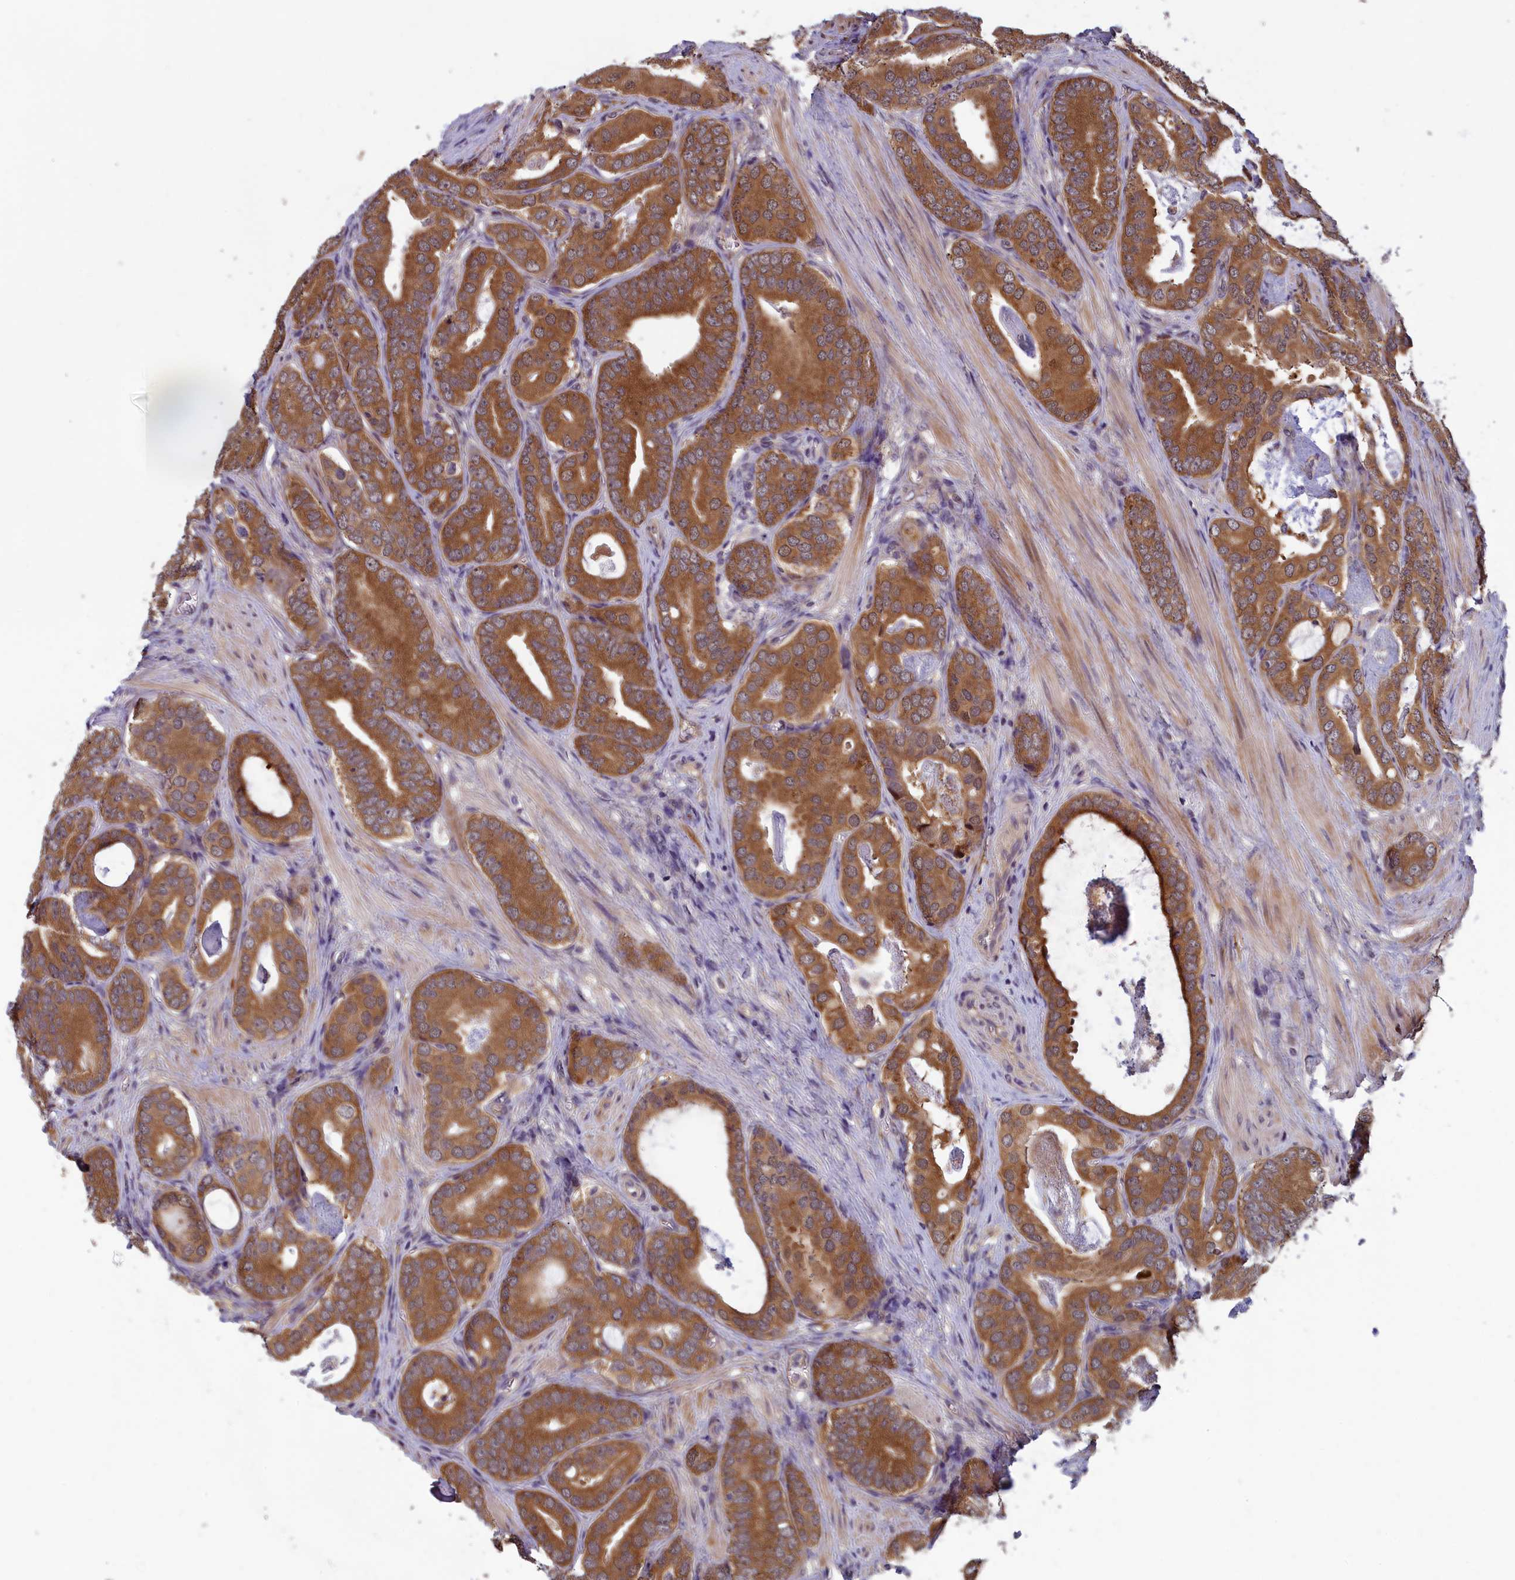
{"staining": {"intensity": "moderate", "quantity": ">75%", "location": "cytoplasmic/membranous"}, "tissue": "prostate cancer", "cell_type": "Tumor cells", "image_type": "cancer", "snomed": [{"axis": "morphology", "description": "Adenocarcinoma, Low grade"}, {"axis": "topography", "description": "Prostate"}], "caption": "High-power microscopy captured an immunohistochemistry (IHC) histopathology image of prostate adenocarcinoma (low-grade), revealing moderate cytoplasmic/membranous staining in approximately >75% of tumor cells.", "gene": "CCDC15", "patient": {"sex": "male", "age": 71}}